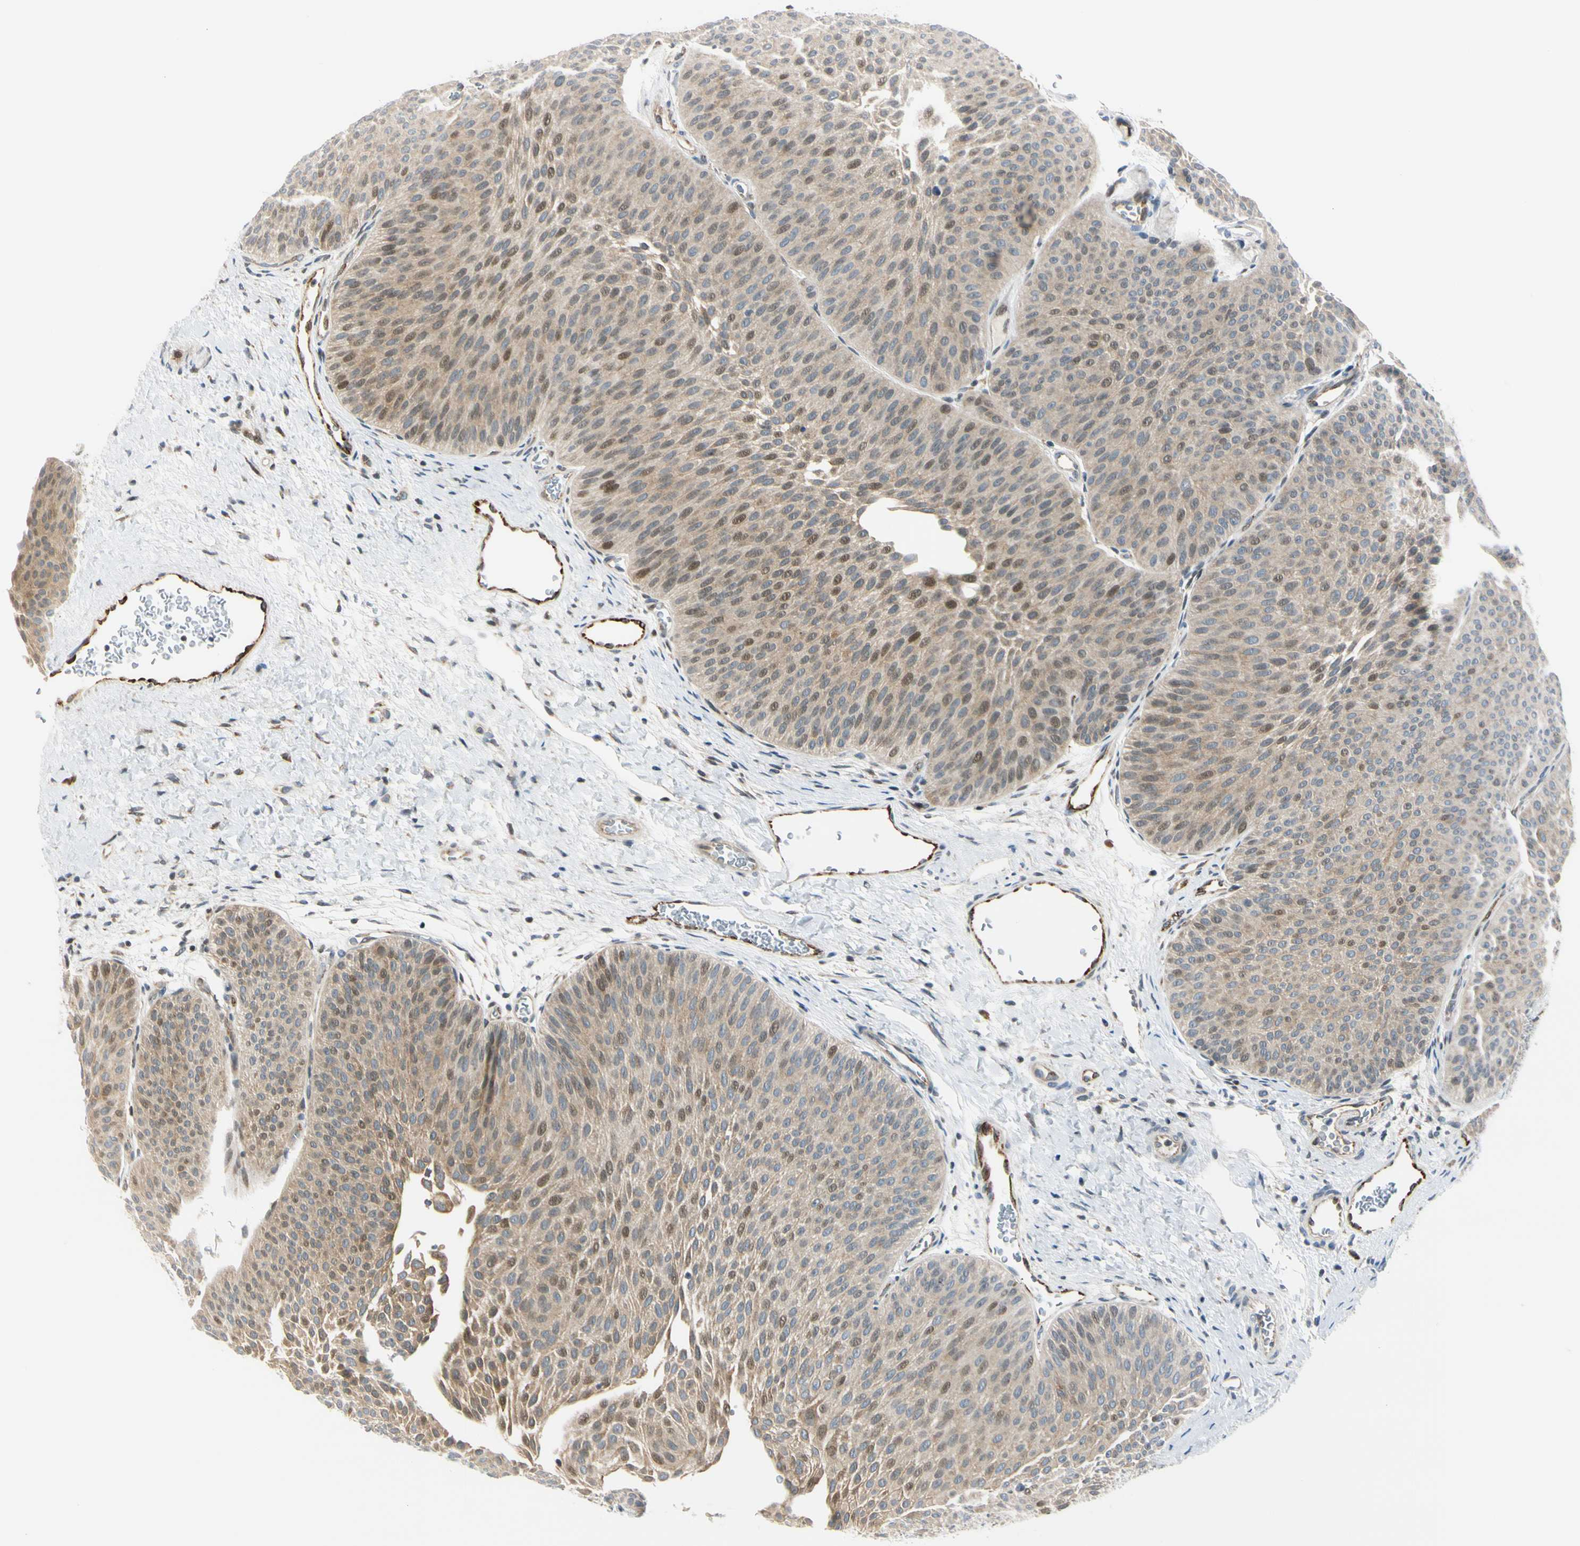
{"staining": {"intensity": "weak", "quantity": "25%-75%", "location": "cytoplasmic/membranous,nuclear"}, "tissue": "urothelial cancer", "cell_type": "Tumor cells", "image_type": "cancer", "snomed": [{"axis": "morphology", "description": "Urothelial carcinoma, Low grade"}, {"axis": "topography", "description": "Urinary bladder"}], "caption": "A brown stain labels weak cytoplasmic/membranous and nuclear staining of a protein in human urothelial carcinoma (low-grade) tumor cells.", "gene": "NPDC1", "patient": {"sex": "female", "age": 60}}